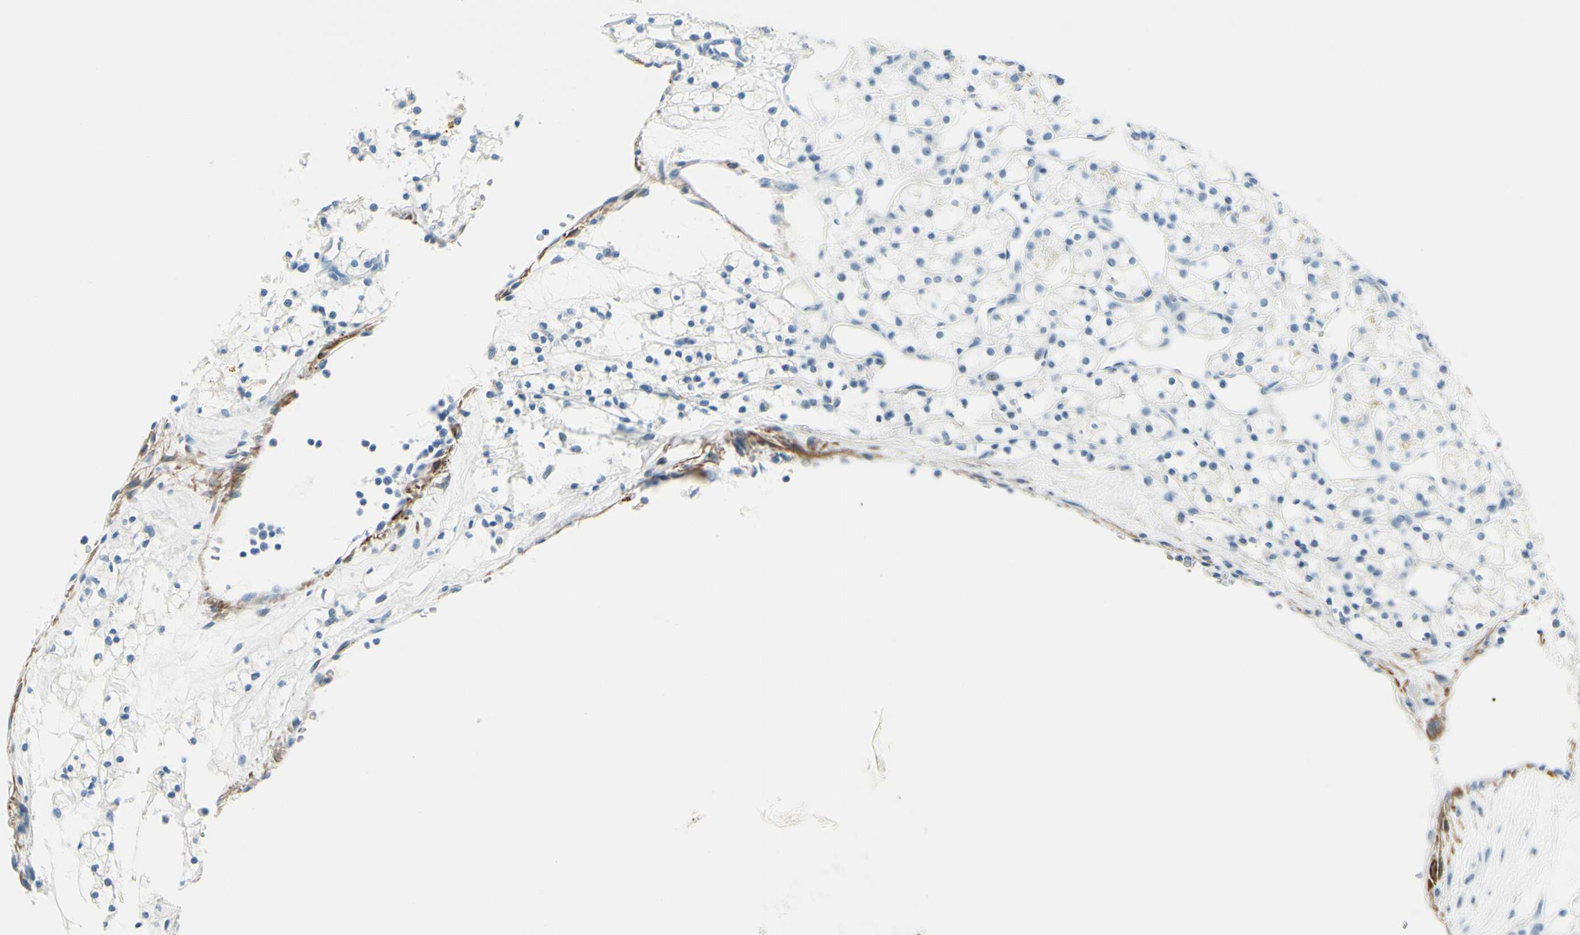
{"staining": {"intensity": "negative", "quantity": "none", "location": "none"}, "tissue": "renal cancer", "cell_type": "Tumor cells", "image_type": "cancer", "snomed": [{"axis": "morphology", "description": "Adenocarcinoma, NOS"}, {"axis": "topography", "description": "Kidney"}], "caption": "Immunohistochemistry image of neoplastic tissue: adenocarcinoma (renal) stained with DAB shows no significant protein expression in tumor cells.", "gene": "CDH15", "patient": {"sex": "female", "age": 60}}